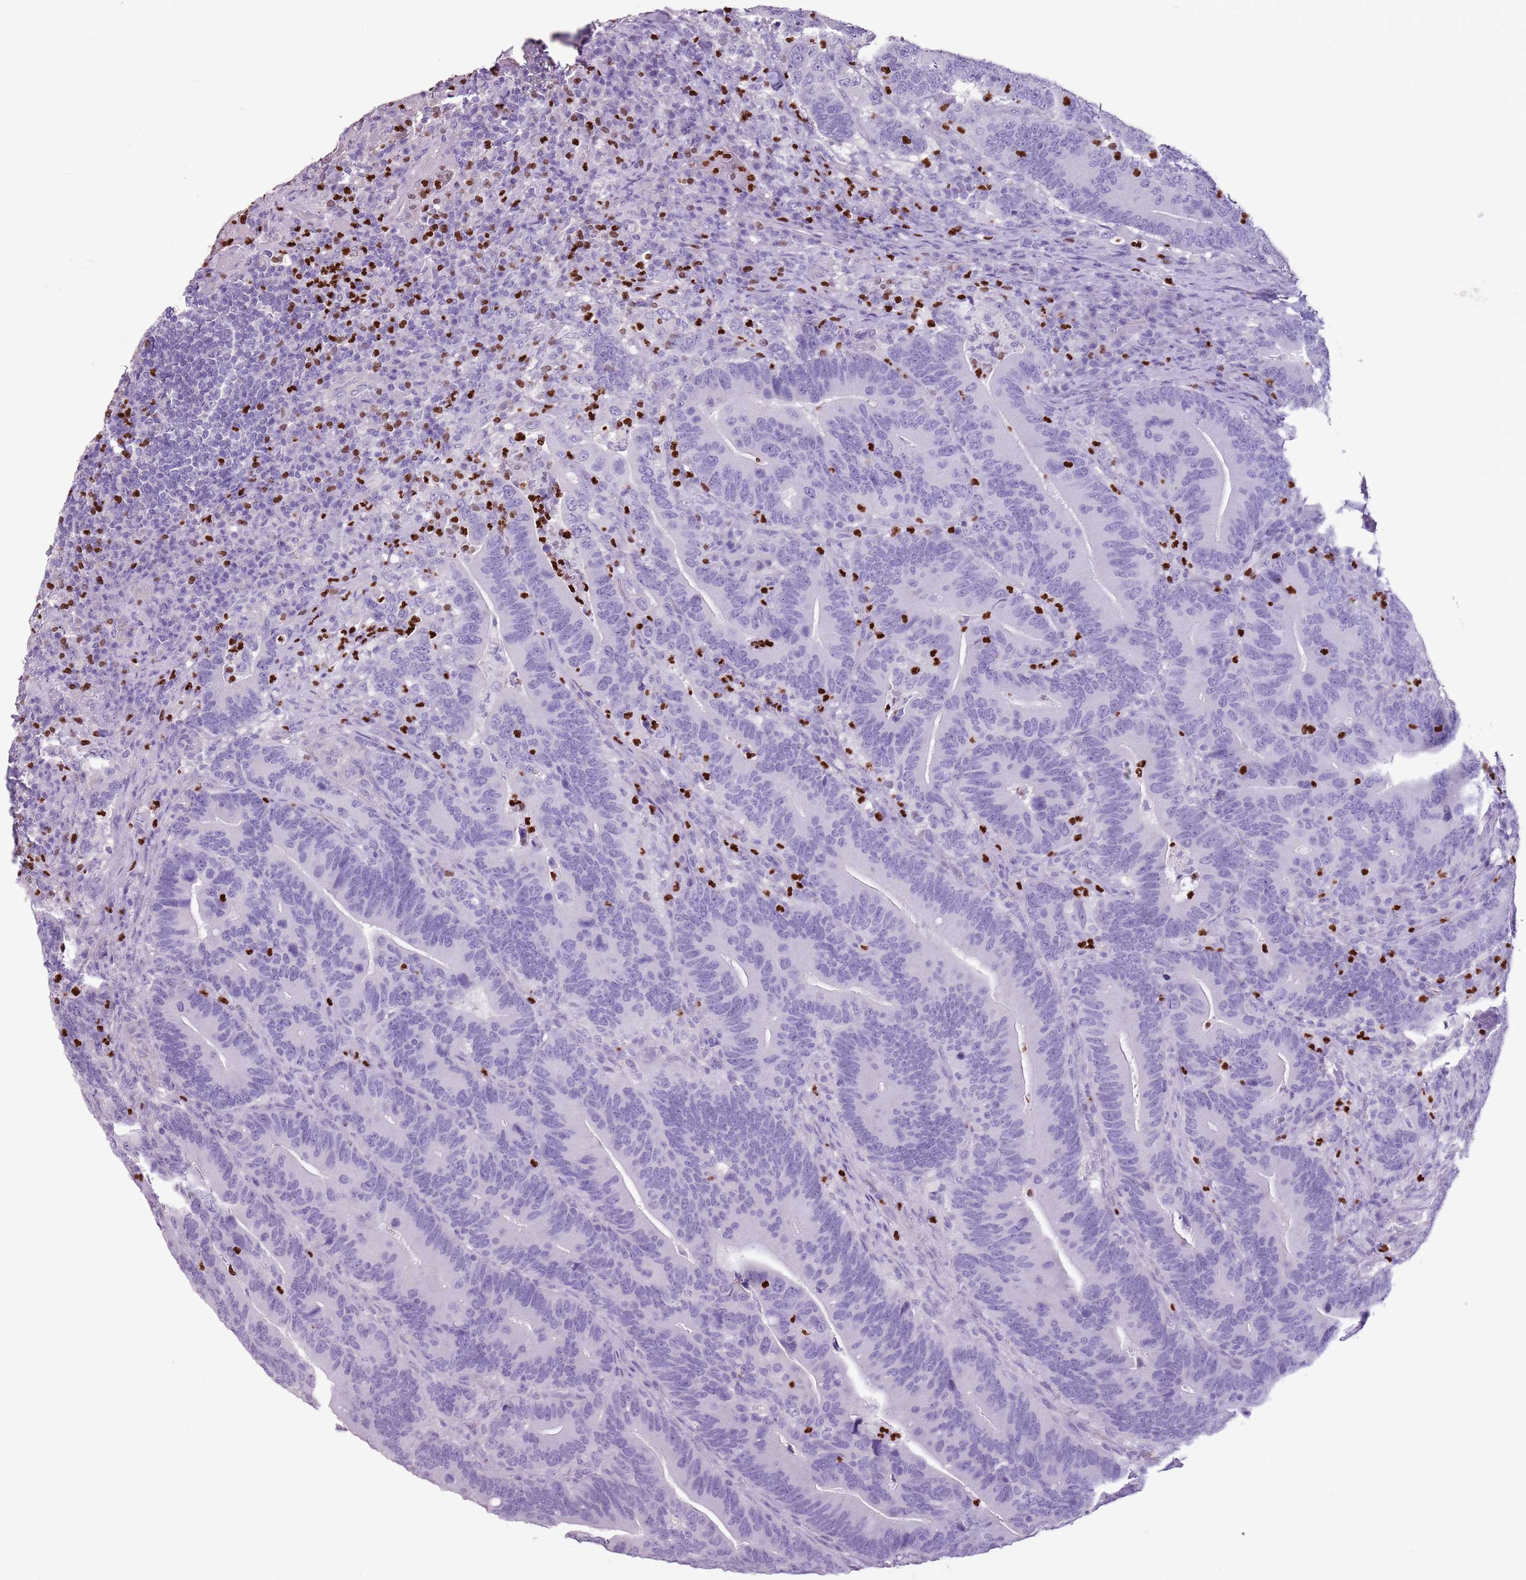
{"staining": {"intensity": "negative", "quantity": "none", "location": "none"}, "tissue": "colorectal cancer", "cell_type": "Tumor cells", "image_type": "cancer", "snomed": [{"axis": "morphology", "description": "Adenocarcinoma, NOS"}, {"axis": "topography", "description": "Colon"}], "caption": "Tumor cells show no significant protein positivity in colorectal cancer.", "gene": "CELF6", "patient": {"sex": "female", "age": 66}}